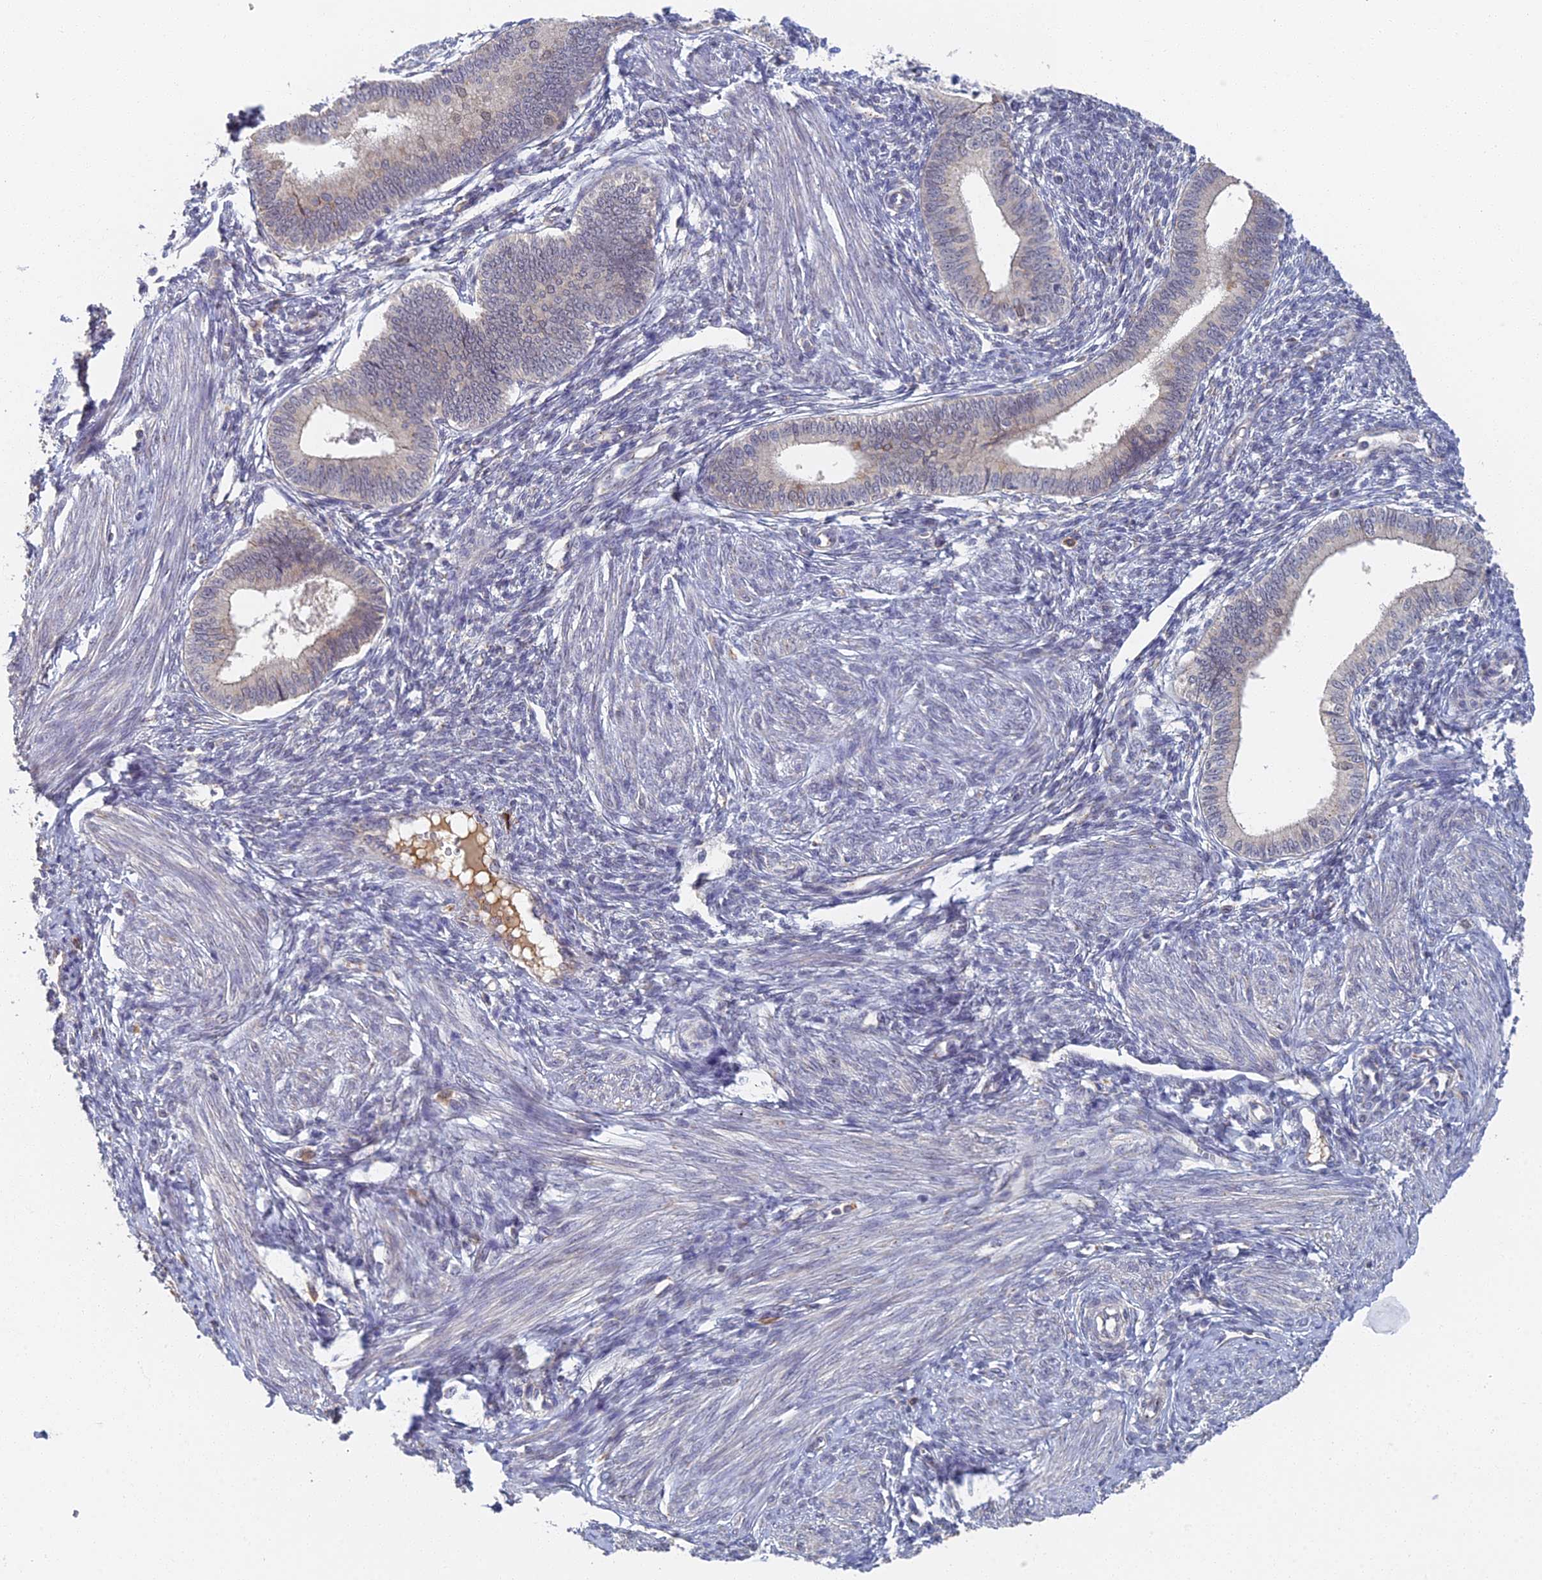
{"staining": {"intensity": "negative", "quantity": "none", "location": "none"}, "tissue": "endometrium", "cell_type": "Cells in endometrial stroma", "image_type": "normal", "snomed": [{"axis": "morphology", "description": "Normal tissue, NOS"}, {"axis": "topography", "description": "Endometrium"}], "caption": "Immunohistochemistry of unremarkable endometrium reveals no staining in cells in endometrial stroma. (Stains: DAB (3,3'-diaminobenzidine) immunohistochemistry (IHC) with hematoxylin counter stain, Microscopy: brightfield microscopy at high magnification).", "gene": "GPATCH1", "patient": {"sex": "female", "age": 46}}